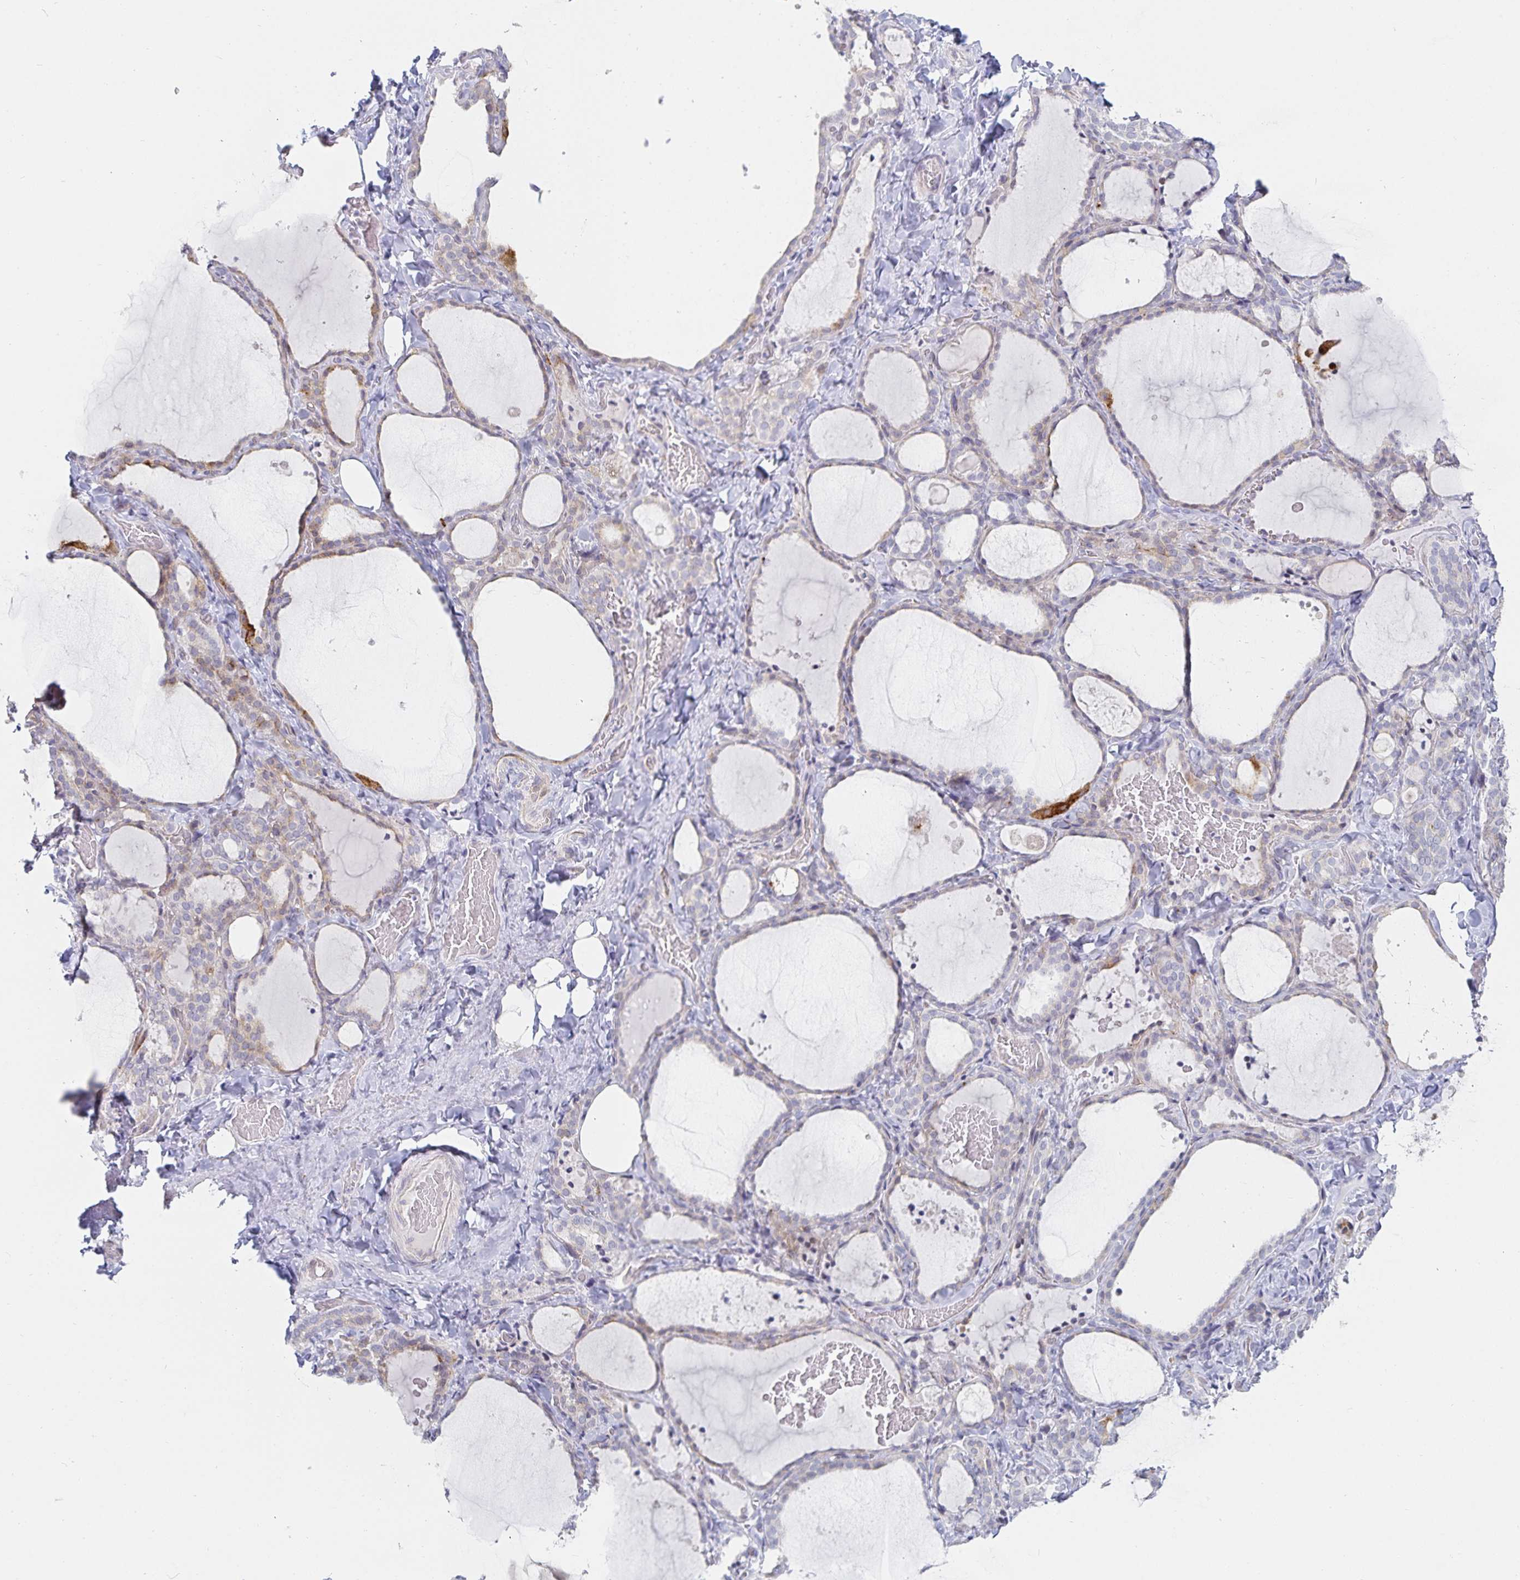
{"staining": {"intensity": "weak", "quantity": "<25%", "location": "cytoplasmic/membranous"}, "tissue": "thyroid gland", "cell_type": "Glandular cells", "image_type": "normal", "snomed": [{"axis": "morphology", "description": "Normal tissue, NOS"}, {"axis": "topography", "description": "Thyroid gland"}], "caption": "Immunohistochemical staining of benign thyroid gland reveals no significant staining in glandular cells.", "gene": "S100G", "patient": {"sex": "female", "age": 22}}